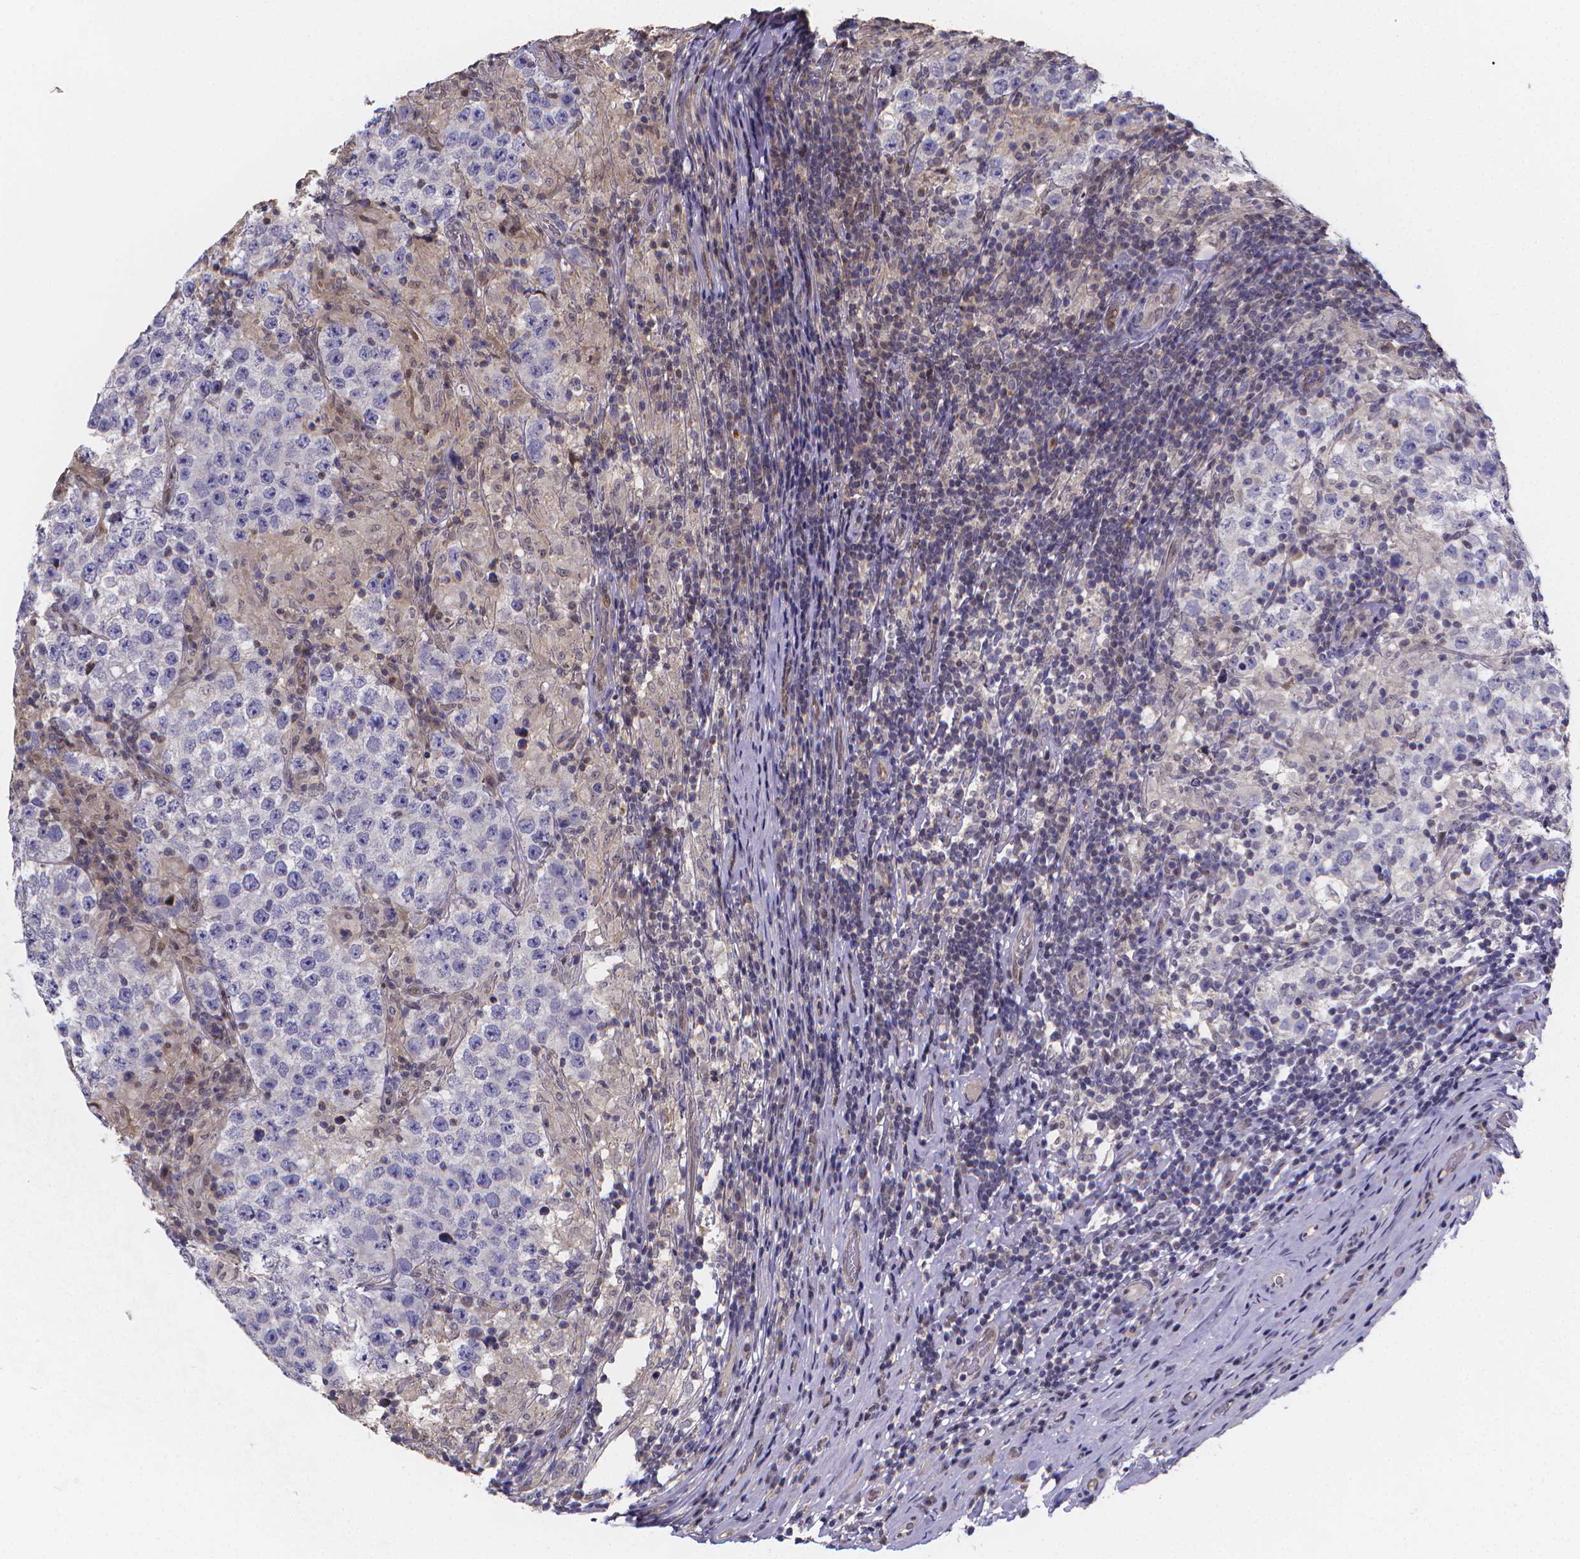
{"staining": {"intensity": "negative", "quantity": "none", "location": "none"}, "tissue": "testis cancer", "cell_type": "Tumor cells", "image_type": "cancer", "snomed": [{"axis": "morphology", "description": "Seminoma, NOS"}, {"axis": "morphology", "description": "Carcinoma, Embryonal, NOS"}, {"axis": "topography", "description": "Testis"}], "caption": "Human seminoma (testis) stained for a protein using IHC displays no positivity in tumor cells.", "gene": "PAH", "patient": {"sex": "male", "age": 41}}